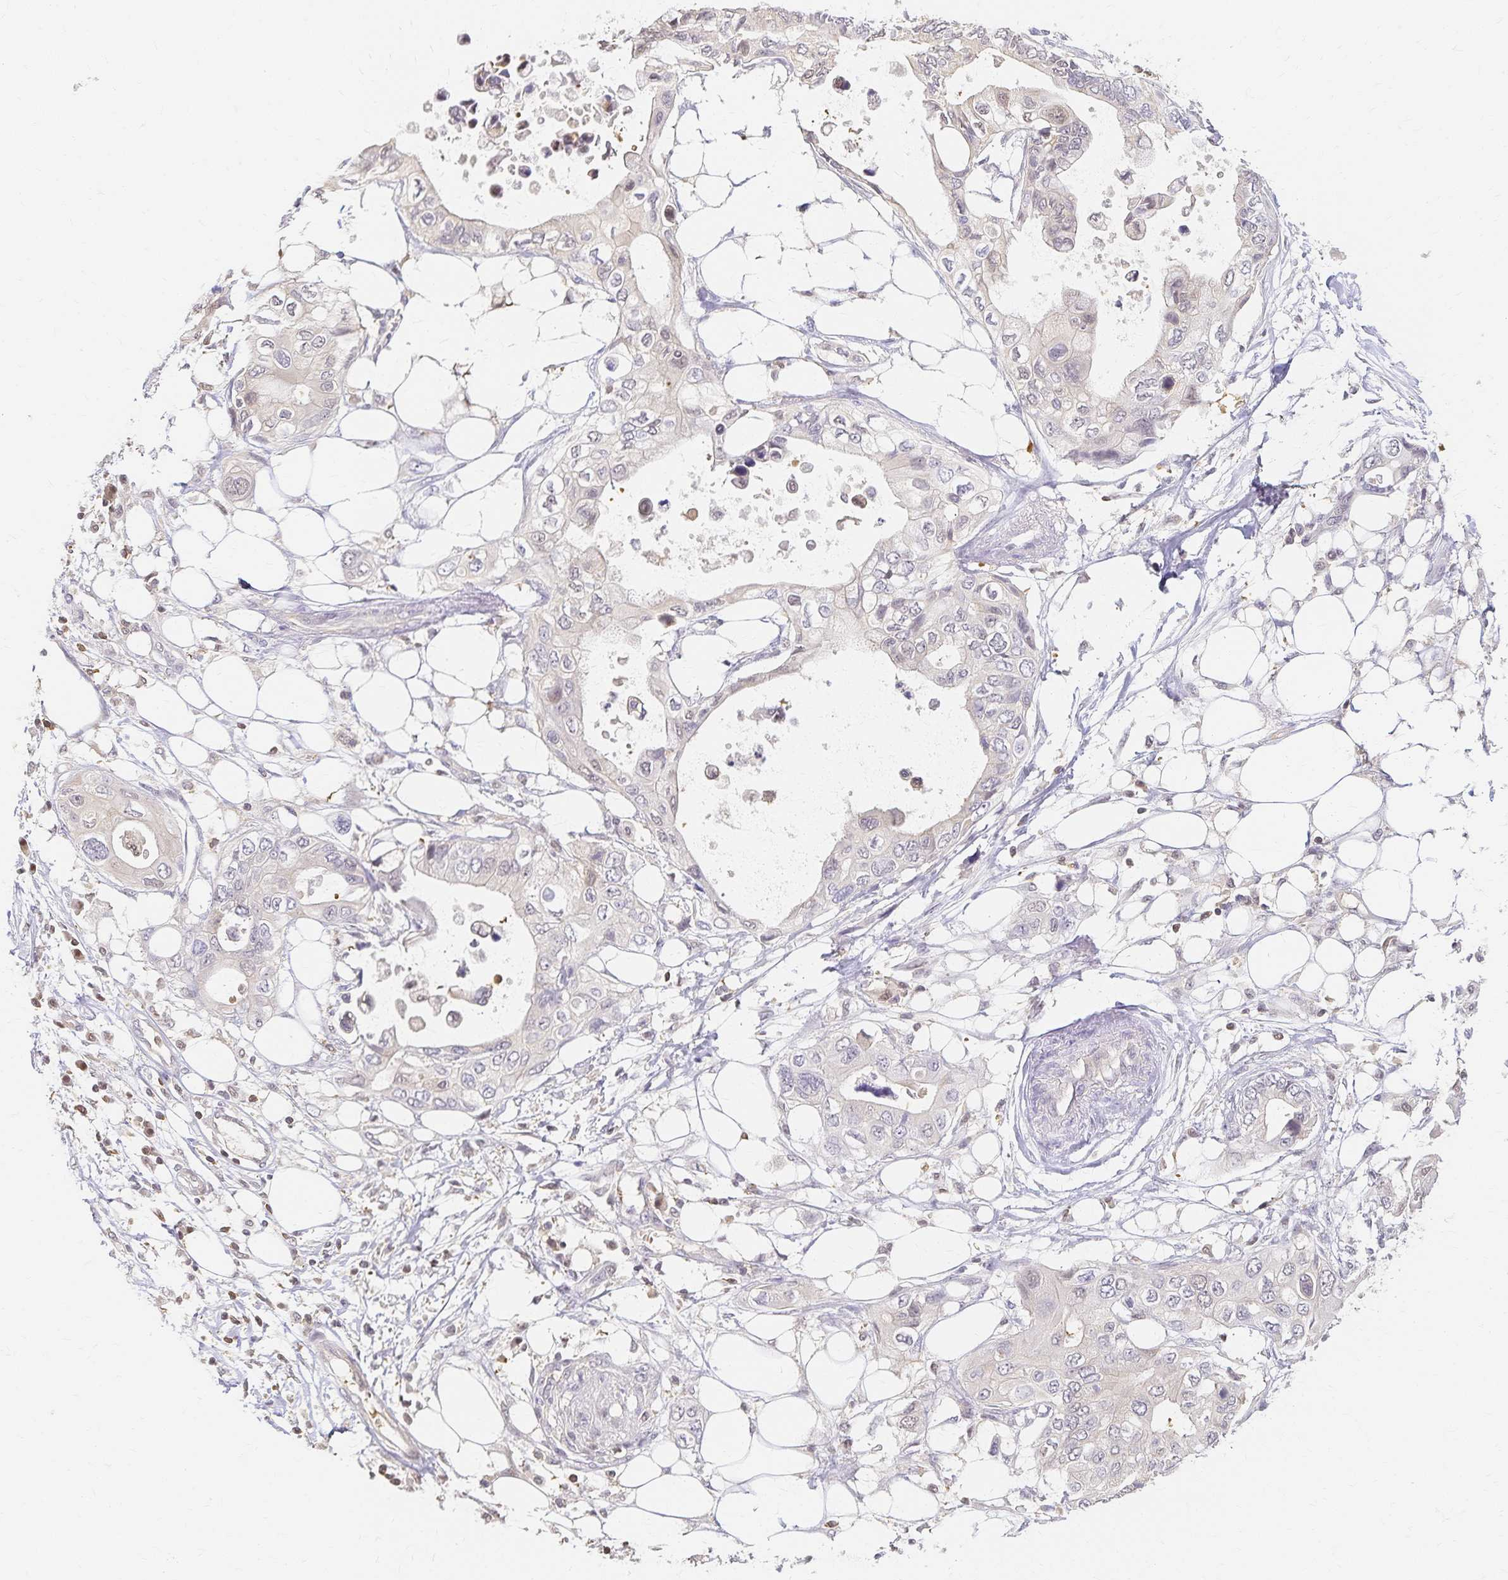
{"staining": {"intensity": "negative", "quantity": "none", "location": "none"}, "tissue": "pancreatic cancer", "cell_type": "Tumor cells", "image_type": "cancer", "snomed": [{"axis": "morphology", "description": "Adenocarcinoma, NOS"}, {"axis": "topography", "description": "Pancreas"}], "caption": "This is an immunohistochemistry photomicrograph of pancreatic cancer (adenocarcinoma). There is no expression in tumor cells.", "gene": "AZGP1", "patient": {"sex": "female", "age": 63}}